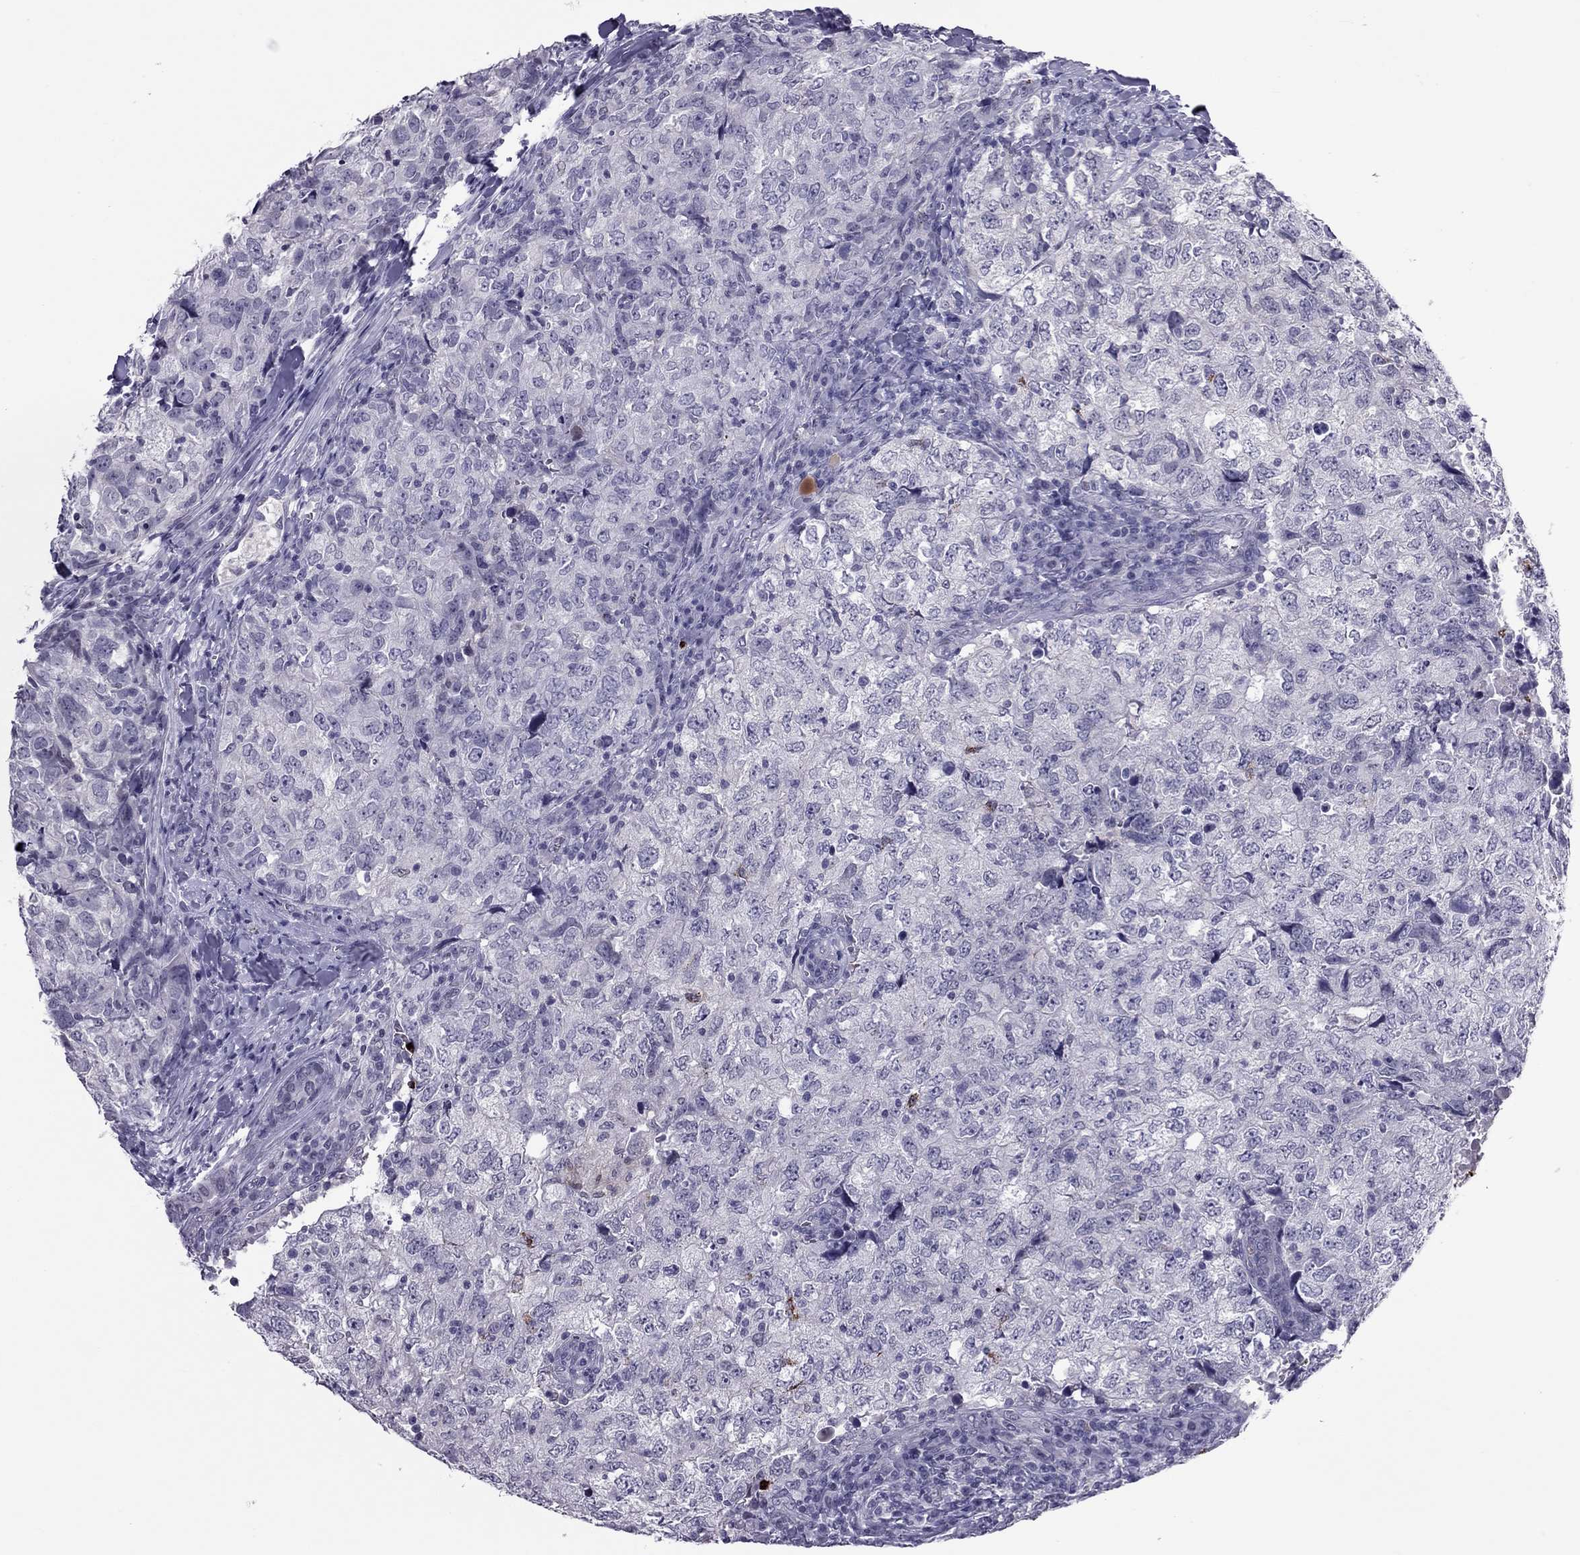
{"staining": {"intensity": "negative", "quantity": "none", "location": "none"}, "tissue": "breast cancer", "cell_type": "Tumor cells", "image_type": "cancer", "snomed": [{"axis": "morphology", "description": "Duct carcinoma"}, {"axis": "topography", "description": "Breast"}], "caption": "Tumor cells show no significant staining in breast invasive ductal carcinoma.", "gene": "CCL27", "patient": {"sex": "female", "age": 30}}